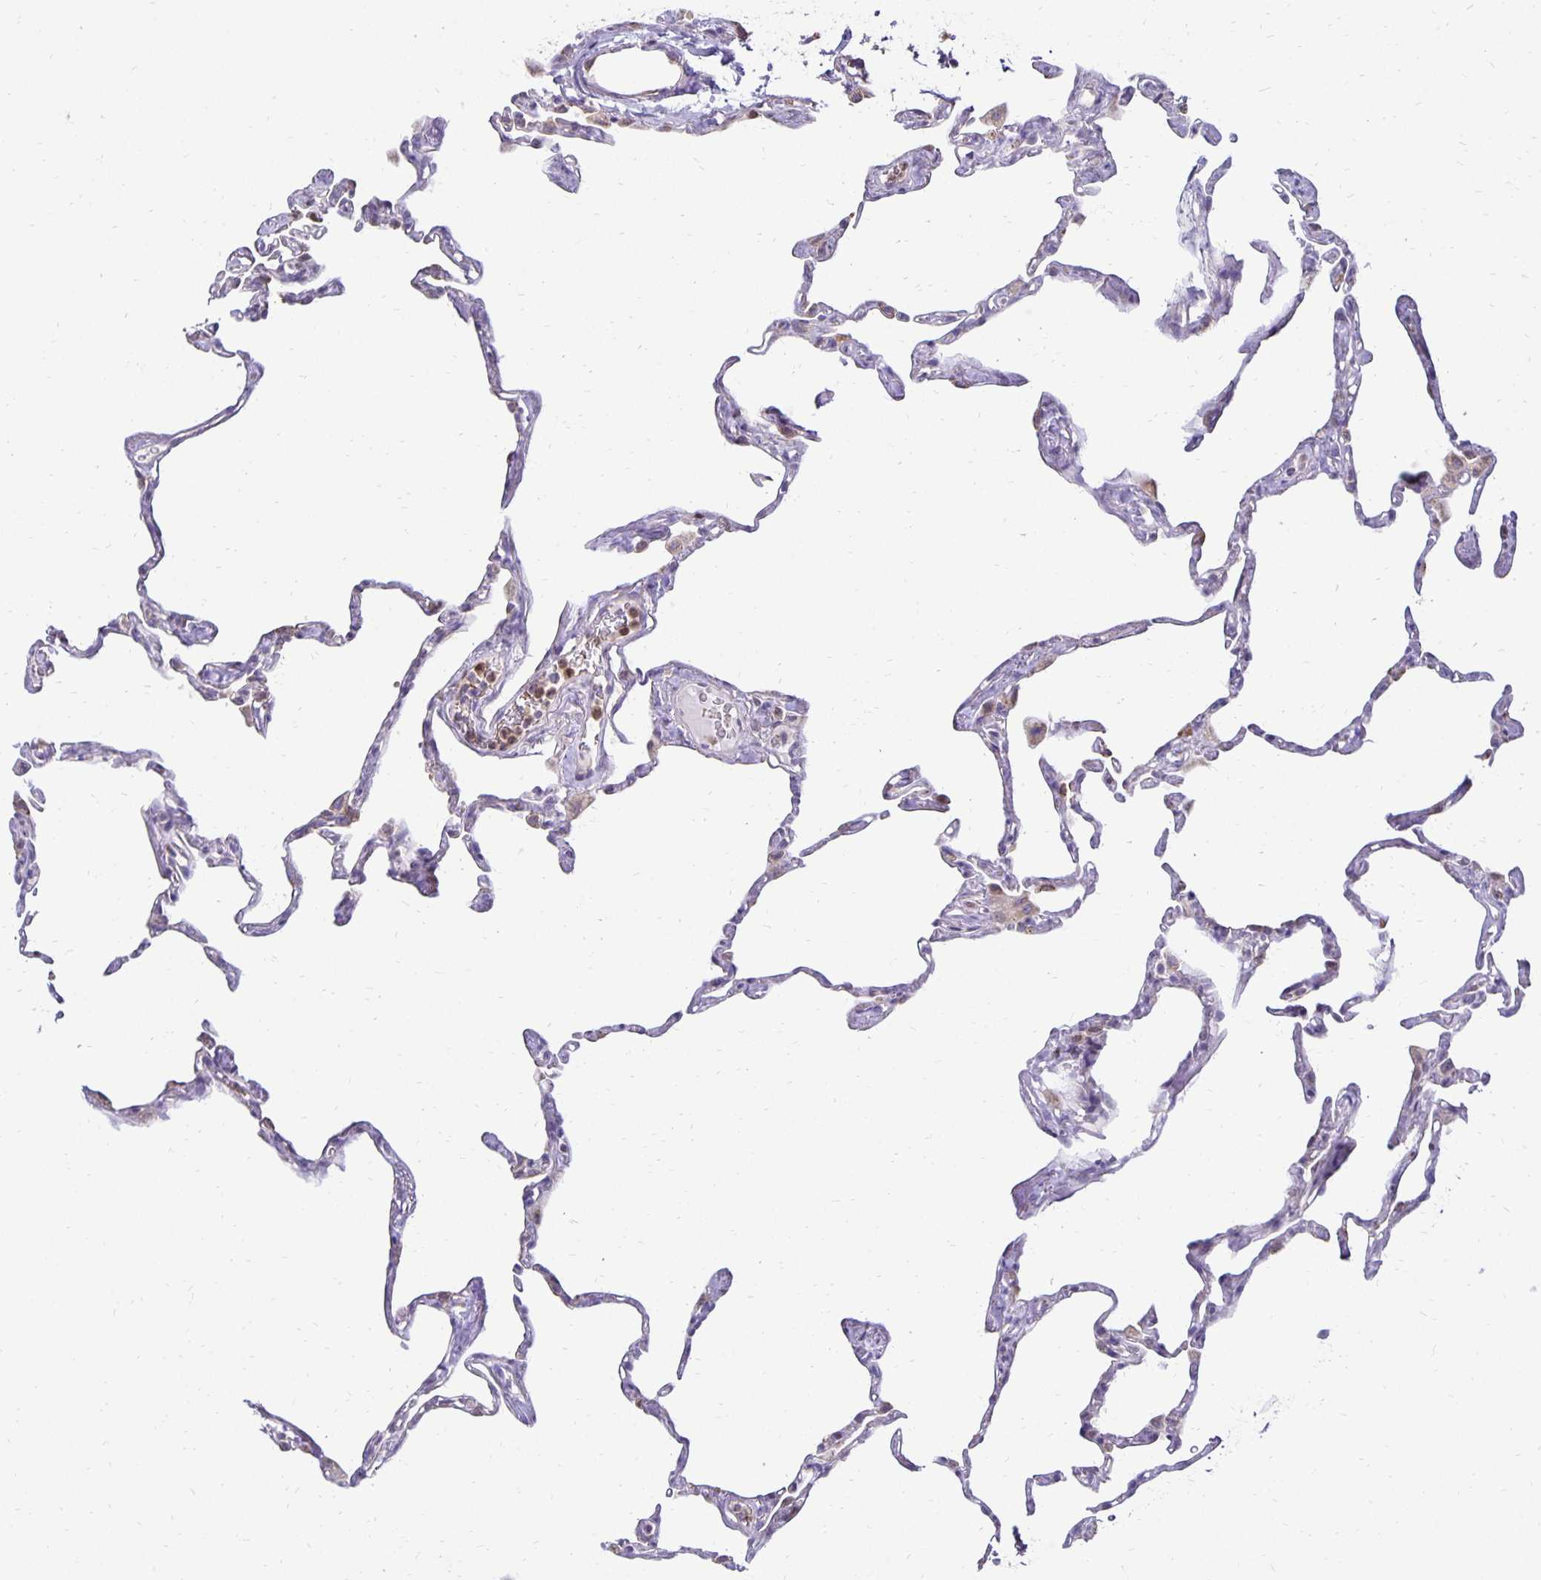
{"staining": {"intensity": "weak", "quantity": "<25%", "location": "cytoplasmic/membranous"}, "tissue": "lung", "cell_type": "Alveolar cells", "image_type": "normal", "snomed": [{"axis": "morphology", "description": "Normal tissue, NOS"}, {"axis": "topography", "description": "Lung"}], "caption": "Human lung stained for a protein using immunohistochemistry demonstrates no expression in alveolar cells.", "gene": "FN3K", "patient": {"sex": "male", "age": 65}}